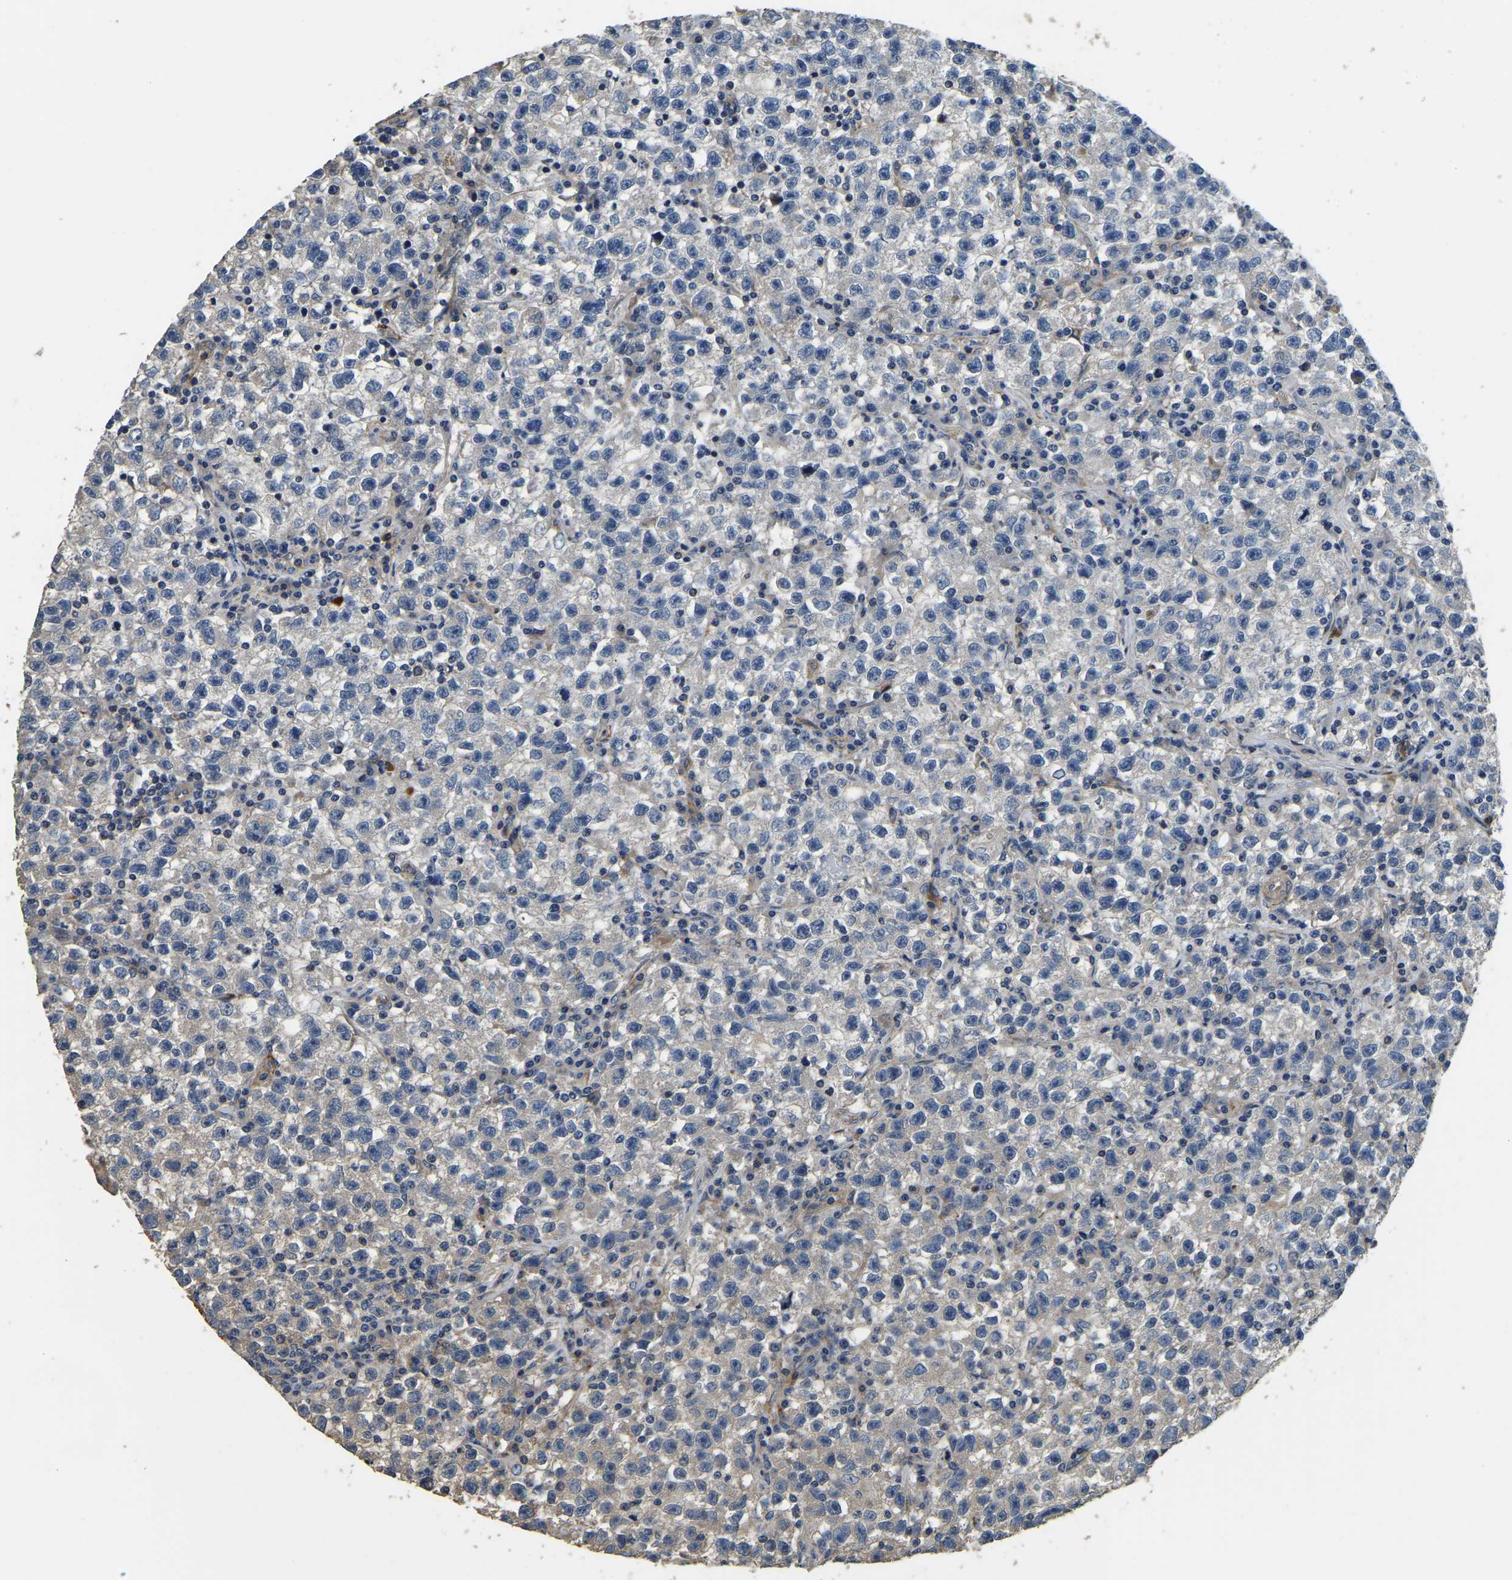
{"staining": {"intensity": "moderate", "quantity": "<25%", "location": "cytoplasmic/membranous"}, "tissue": "testis cancer", "cell_type": "Tumor cells", "image_type": "cancer", "snomed": [{"axis": "morphology", "description": "Seminoma, NOS"}, {"axis": "topography", "description": "Testis"}], "caption": "Testis cancer (seminoma) stained with a protein marker demonstrates moderate staining in tumor cells.", "gene": "RNF39", "patient": {"sex": "male", "age": 22}}